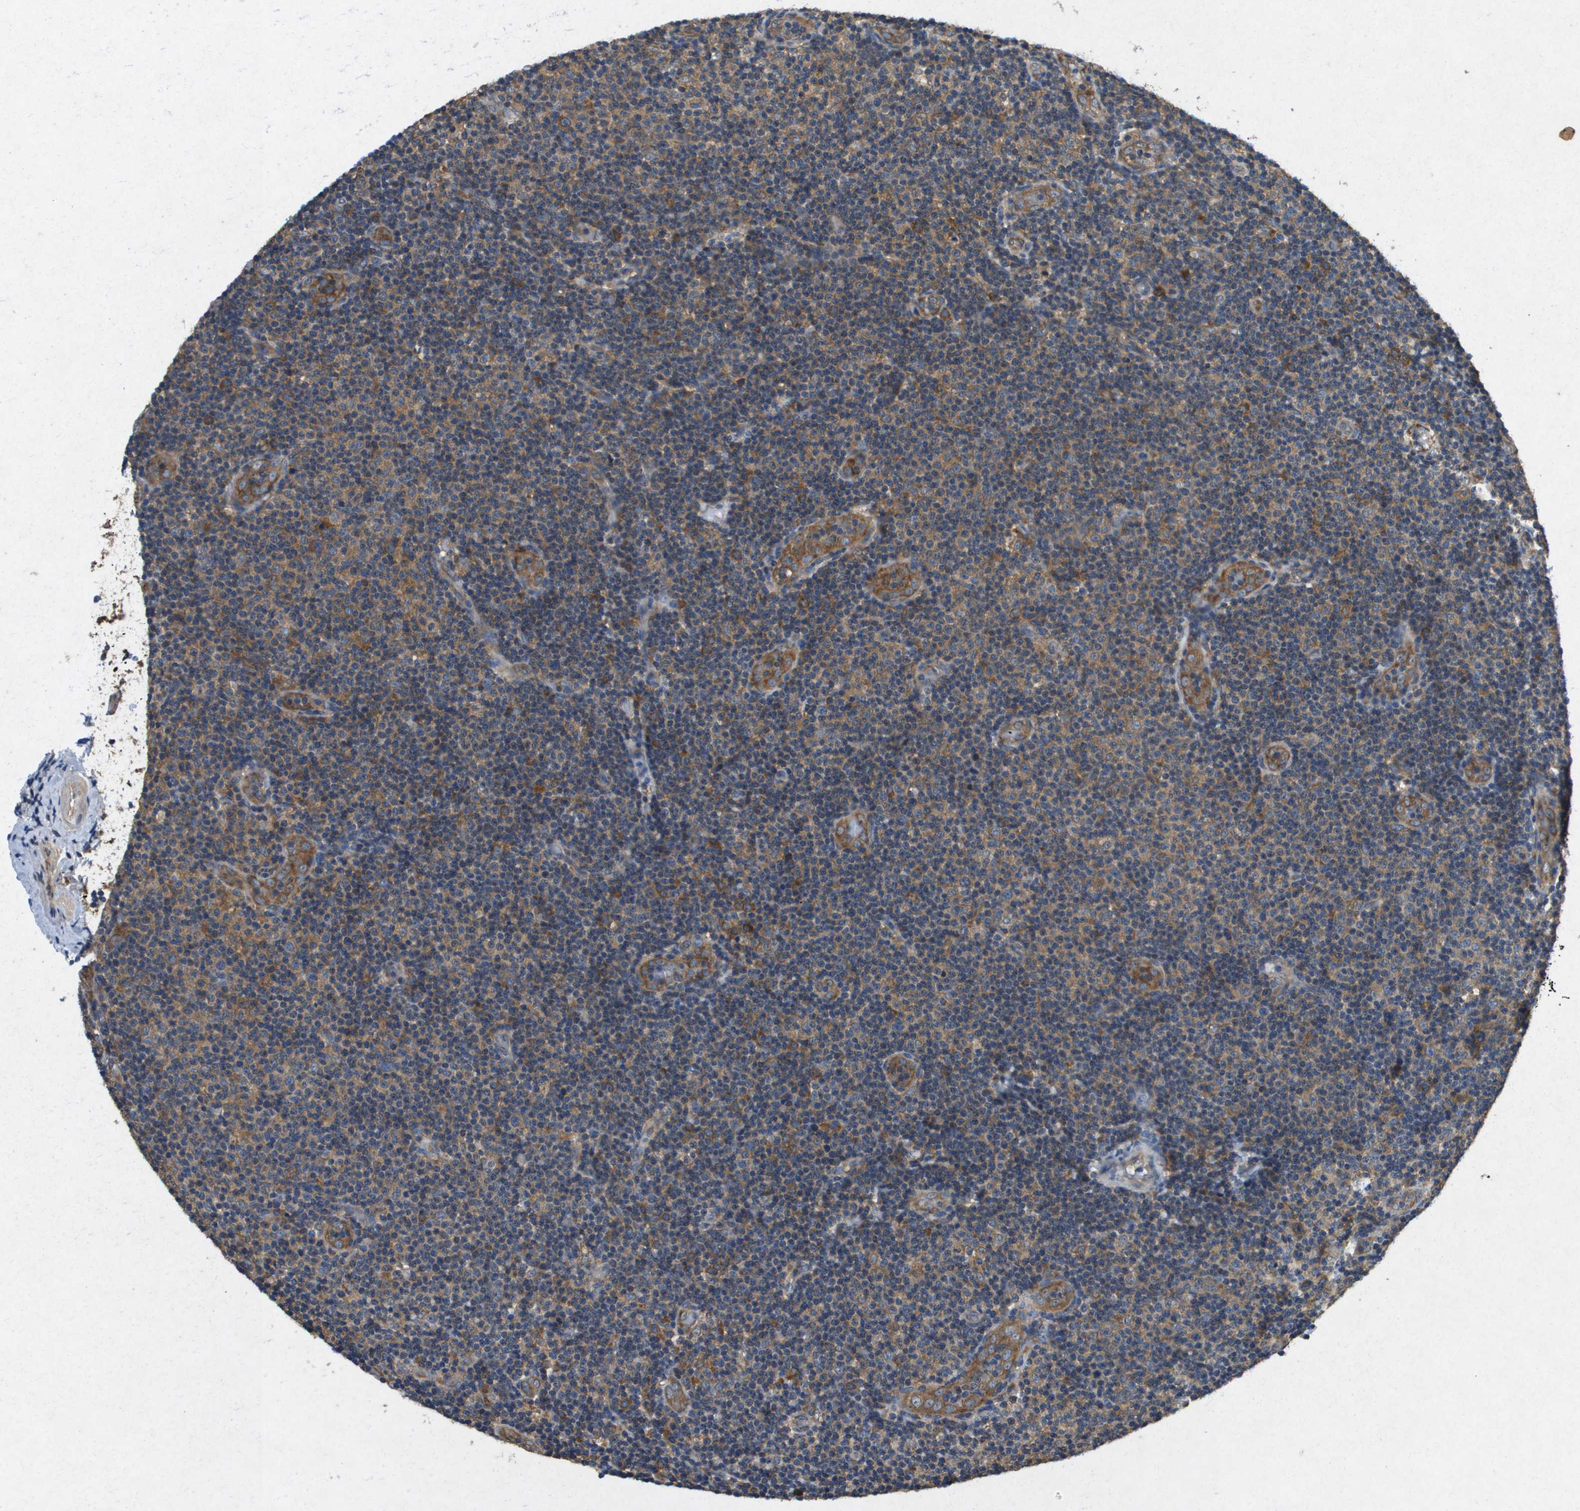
{"staining": {"intensity": "moderate", "quantity": ">75%", "location": "cytoplasmic/membranous"}, "tissue": "lymphoma", "cell_type": "Tumor cells", "image_type": "cancer", "snomed": [{"axis": "morphology", "description": "Malignant lymphoma, non-Hodgkin's type, Low grade"}, {"axis": "topography", "description": "Lymph node"}], "caption": "Immunohistochemistry (IHC) photomicrograph of human lymphoma stained for a protein (brown), which displays medium levels of moderate cytoplasmic/membranous staining in about >75% of tumor cells.", "gene": "PTPRT", "patient": {"sex": "male", "age": 83}}